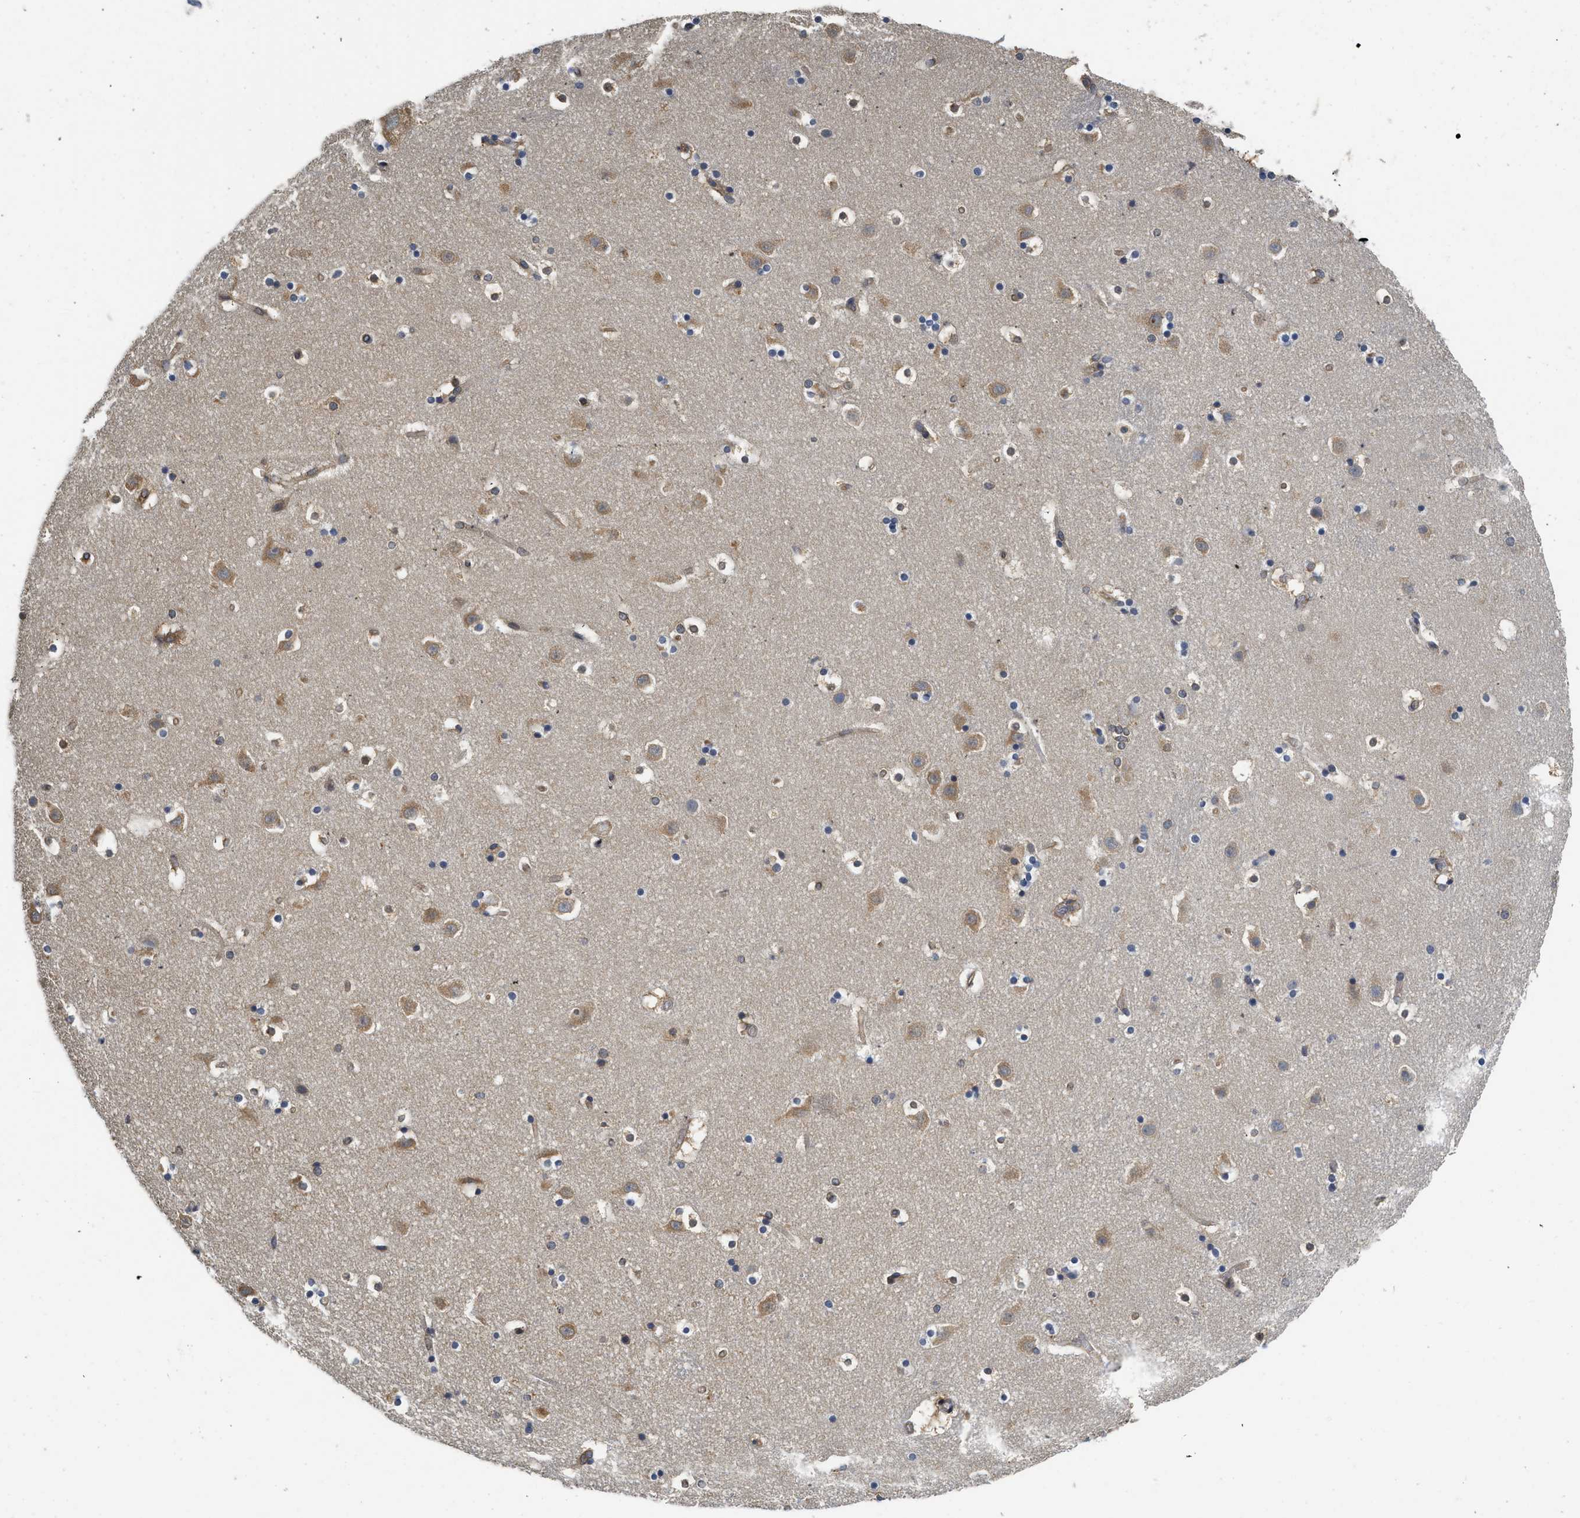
{"staining": {"intensity": "moderate", "quantity": "<25%", "location": "cytoplasmic/membranous"}, "tissue": "caudate", "cell_type": "Glial cells", "image_type": "normal", "snomed": [{"axis": "morphology", "description": "Normal tissue, NOS"}, {"axis": "topography", "description": "Lateral ventricle wall"}], "caption": "Glial cells show low levels of moderate cytoplasmic/membranous expression in about <25% of cells in benign human caudate.", "gene": "BCAP31", "patient": {"sex": "male", "age": 45}}